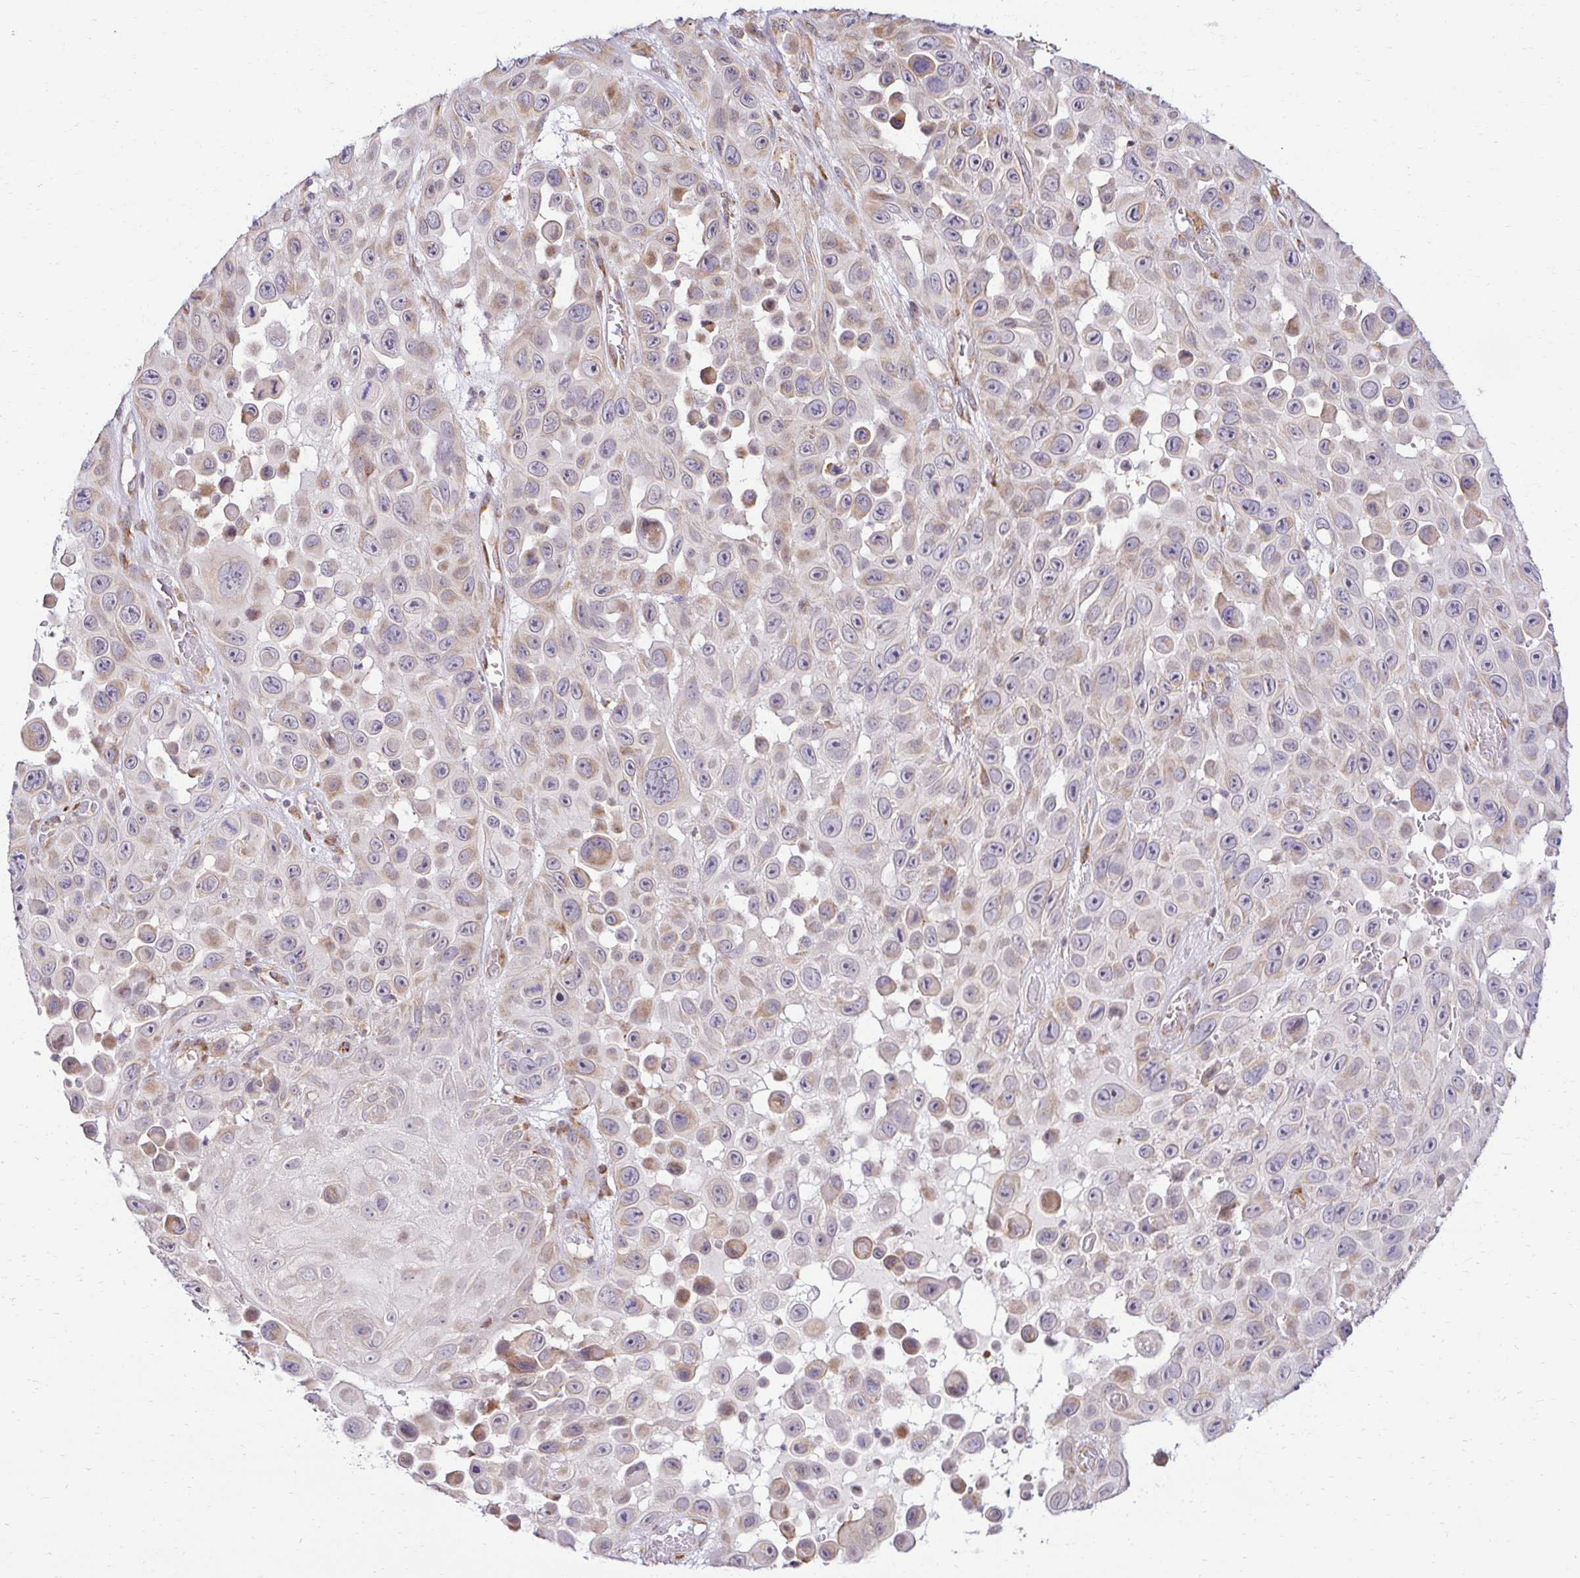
{"staining": {"intensity": "weak", "quantity": "25%-75%", "location": "cytoplasmic/membranous"}, "tissue": "skin cancer", "cell_type": "Tumor cells", "image_type": "cancer", "snomed": [{"axis": "morphology", "description": "Squamous cell carcinoma, NOS"}, {"axis": "topography", "description": "Skin"}], "caption": "Immunohistochemistry histopathology image of neoplastic tissue: skin cancer (squamous cell carcinoma) stained using immunohistochemistry exhibits low levels of weak protein expression localized specifically in the cytoplasmic/membranous of tumor cells, appearing as a cytoplasmic/membranous brown color.", "gene": "HPS1", "patient": {"sex": "male", "age": 81}}